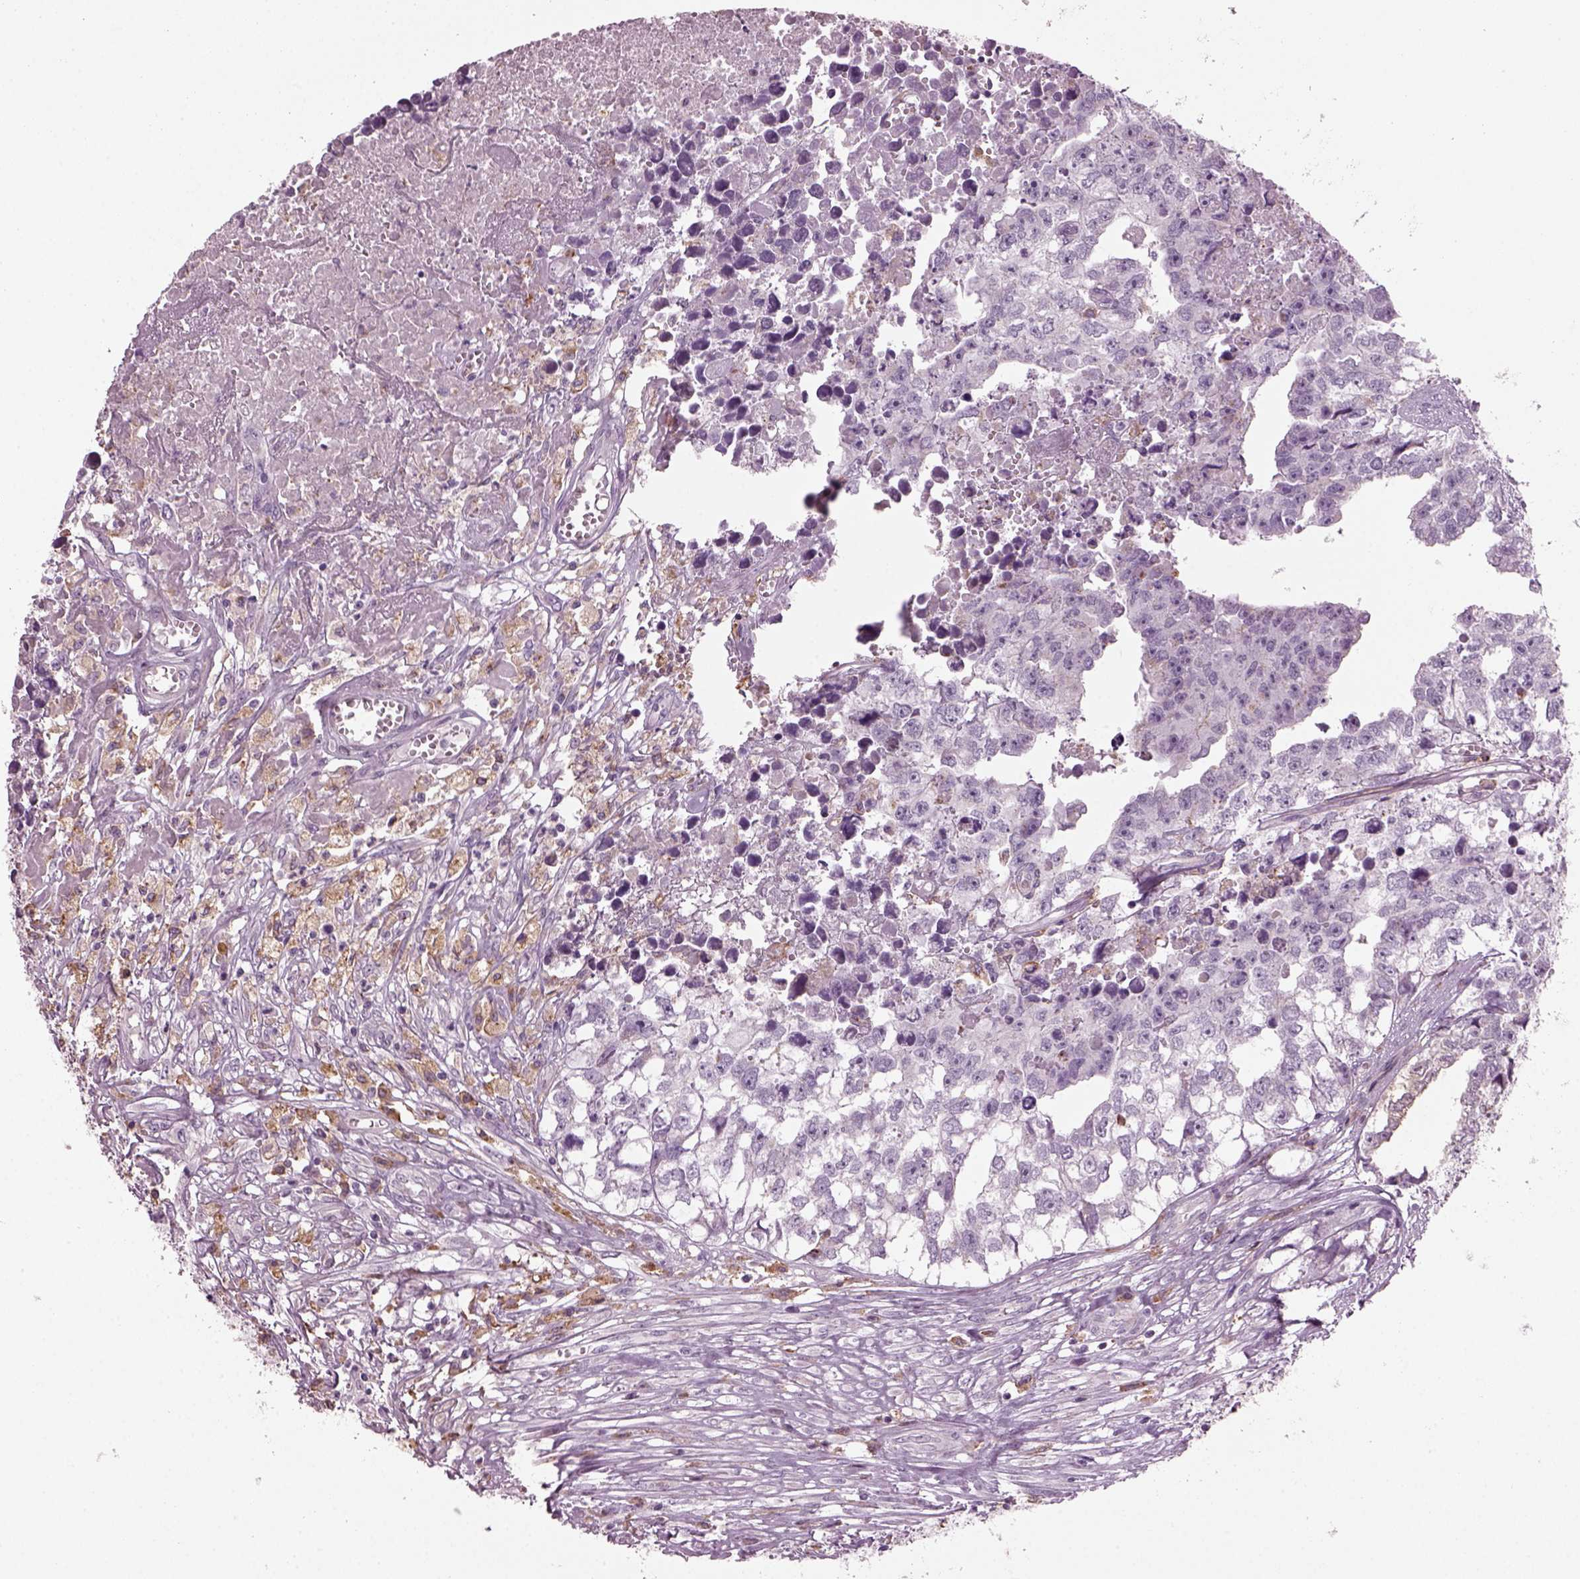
{"staining": {"intensity": "negative", "quantity": "none", "location": "none"}, "tissue": "testis cancer", "cell_type": "Tumor cells", "image_type": "cancer", "snomed": [{"axis": "morphology", "description": "Carcinoma, Embryonal, NOS"}, {"axis": "morphology", "description": "Teratoma, malignant, NOS"}, {"axis": "topography", "description": "Testis"}], "caption": "DAB (3,3'-diaminobenzidine) immunohistochemical staining of embryonal carcinoma (testis) exhibits no significant expression in tumor cells. (DAB (3,3'-diaminobenzidine) immunohistochemistry with hematoxylin counter stain).", "gene": "TMEM231", "patient": {"sex": "male", "age": 44}}